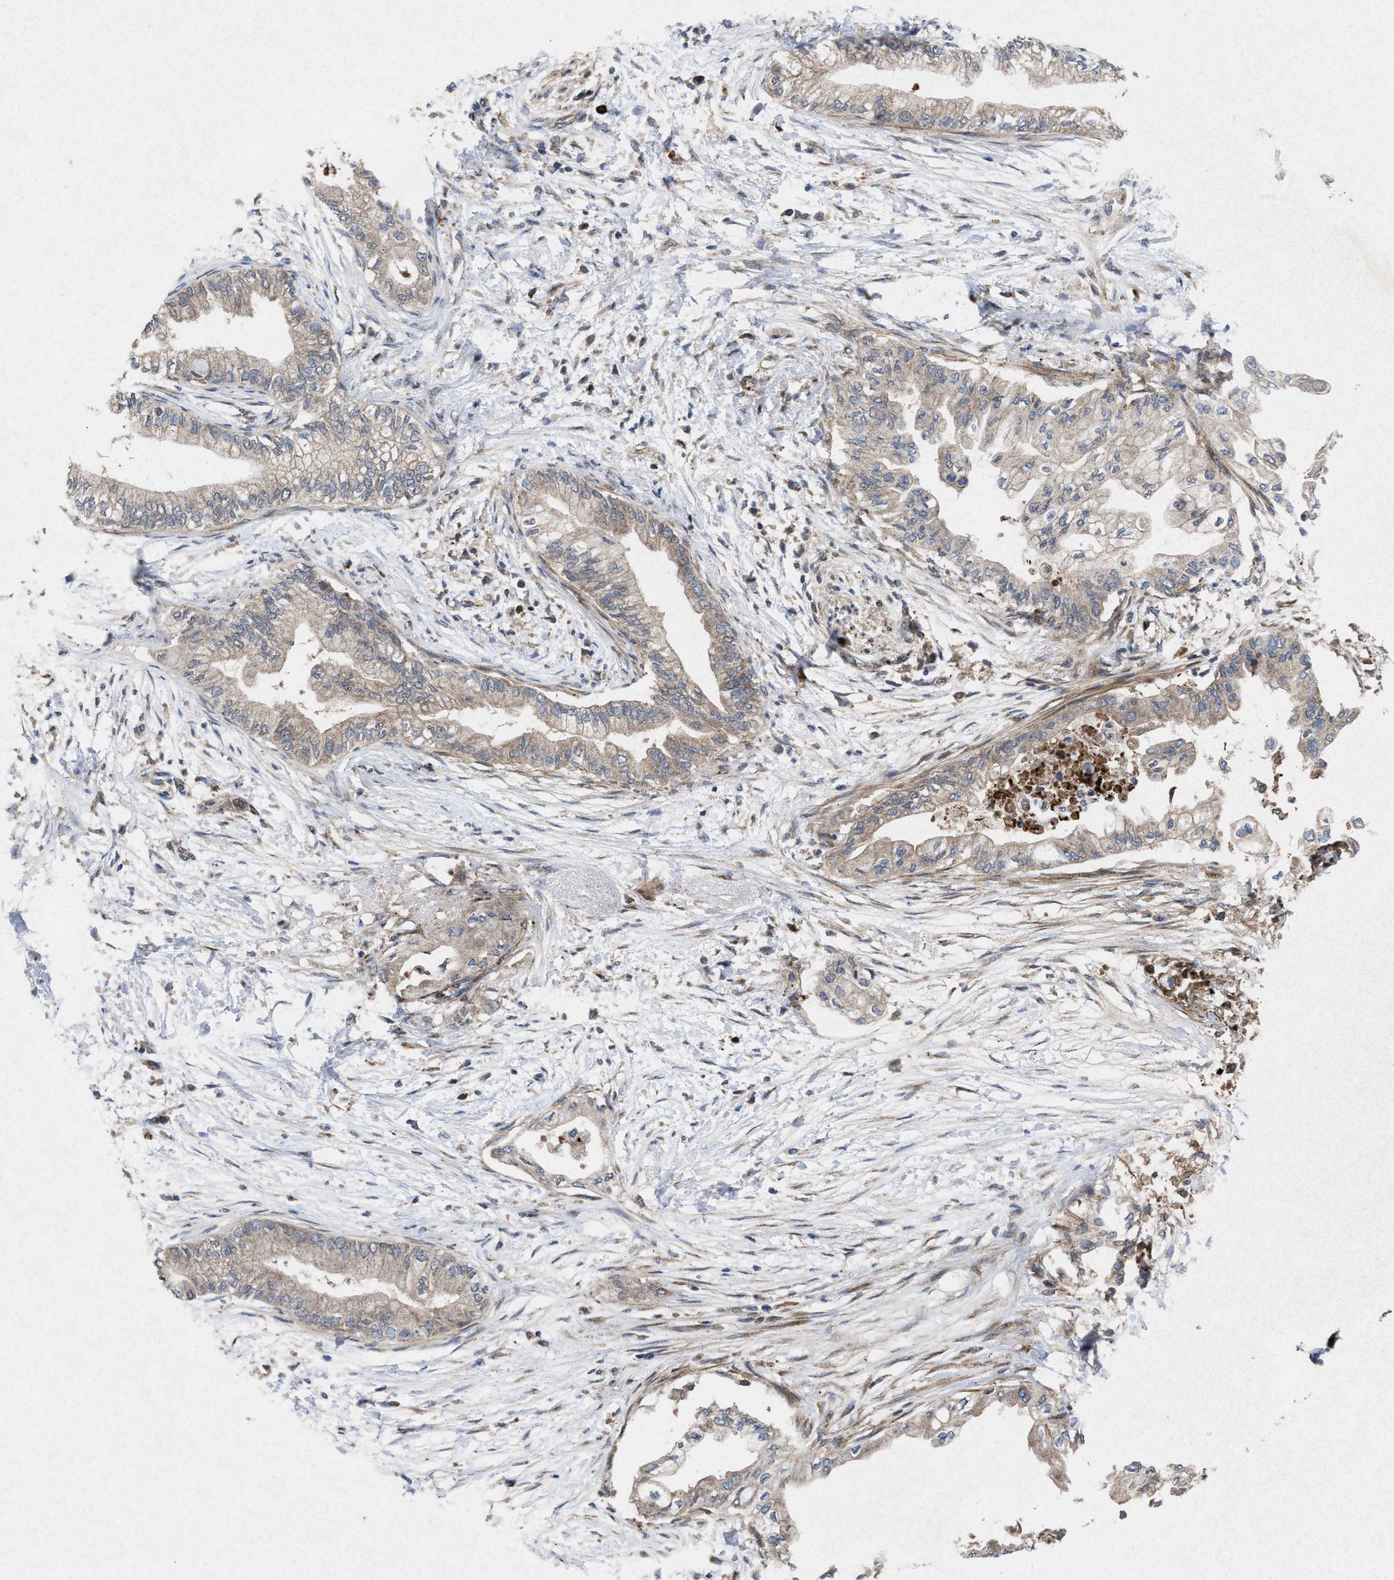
{"staining": {"intensity": "weak", "quantity": ">75%", "location": "cytoplasmic/membranous"}, "tissue": "pancreatic cancer", "cell_type": "Tumor cells", "image_type": "cancer", "snomed": [{"axis": "morphology", "description": "Normal tissue, NOS"}, {"axis": "morphology", "description": "Adenocarcinoma, NOS"}, {"axis": "topography", "description": "Pancreas"}, {"axis": "topography", "description": "Duodenum"}], "caption": "Immunohistochemical staining of pancreatic cancer (adenocarcinoma) exhibits weak cytoplasmic/membranous protein positivity in about >75% of tumor cells.", "gene": "MSI2", "patient": {"sex": "female", "age": 60}}